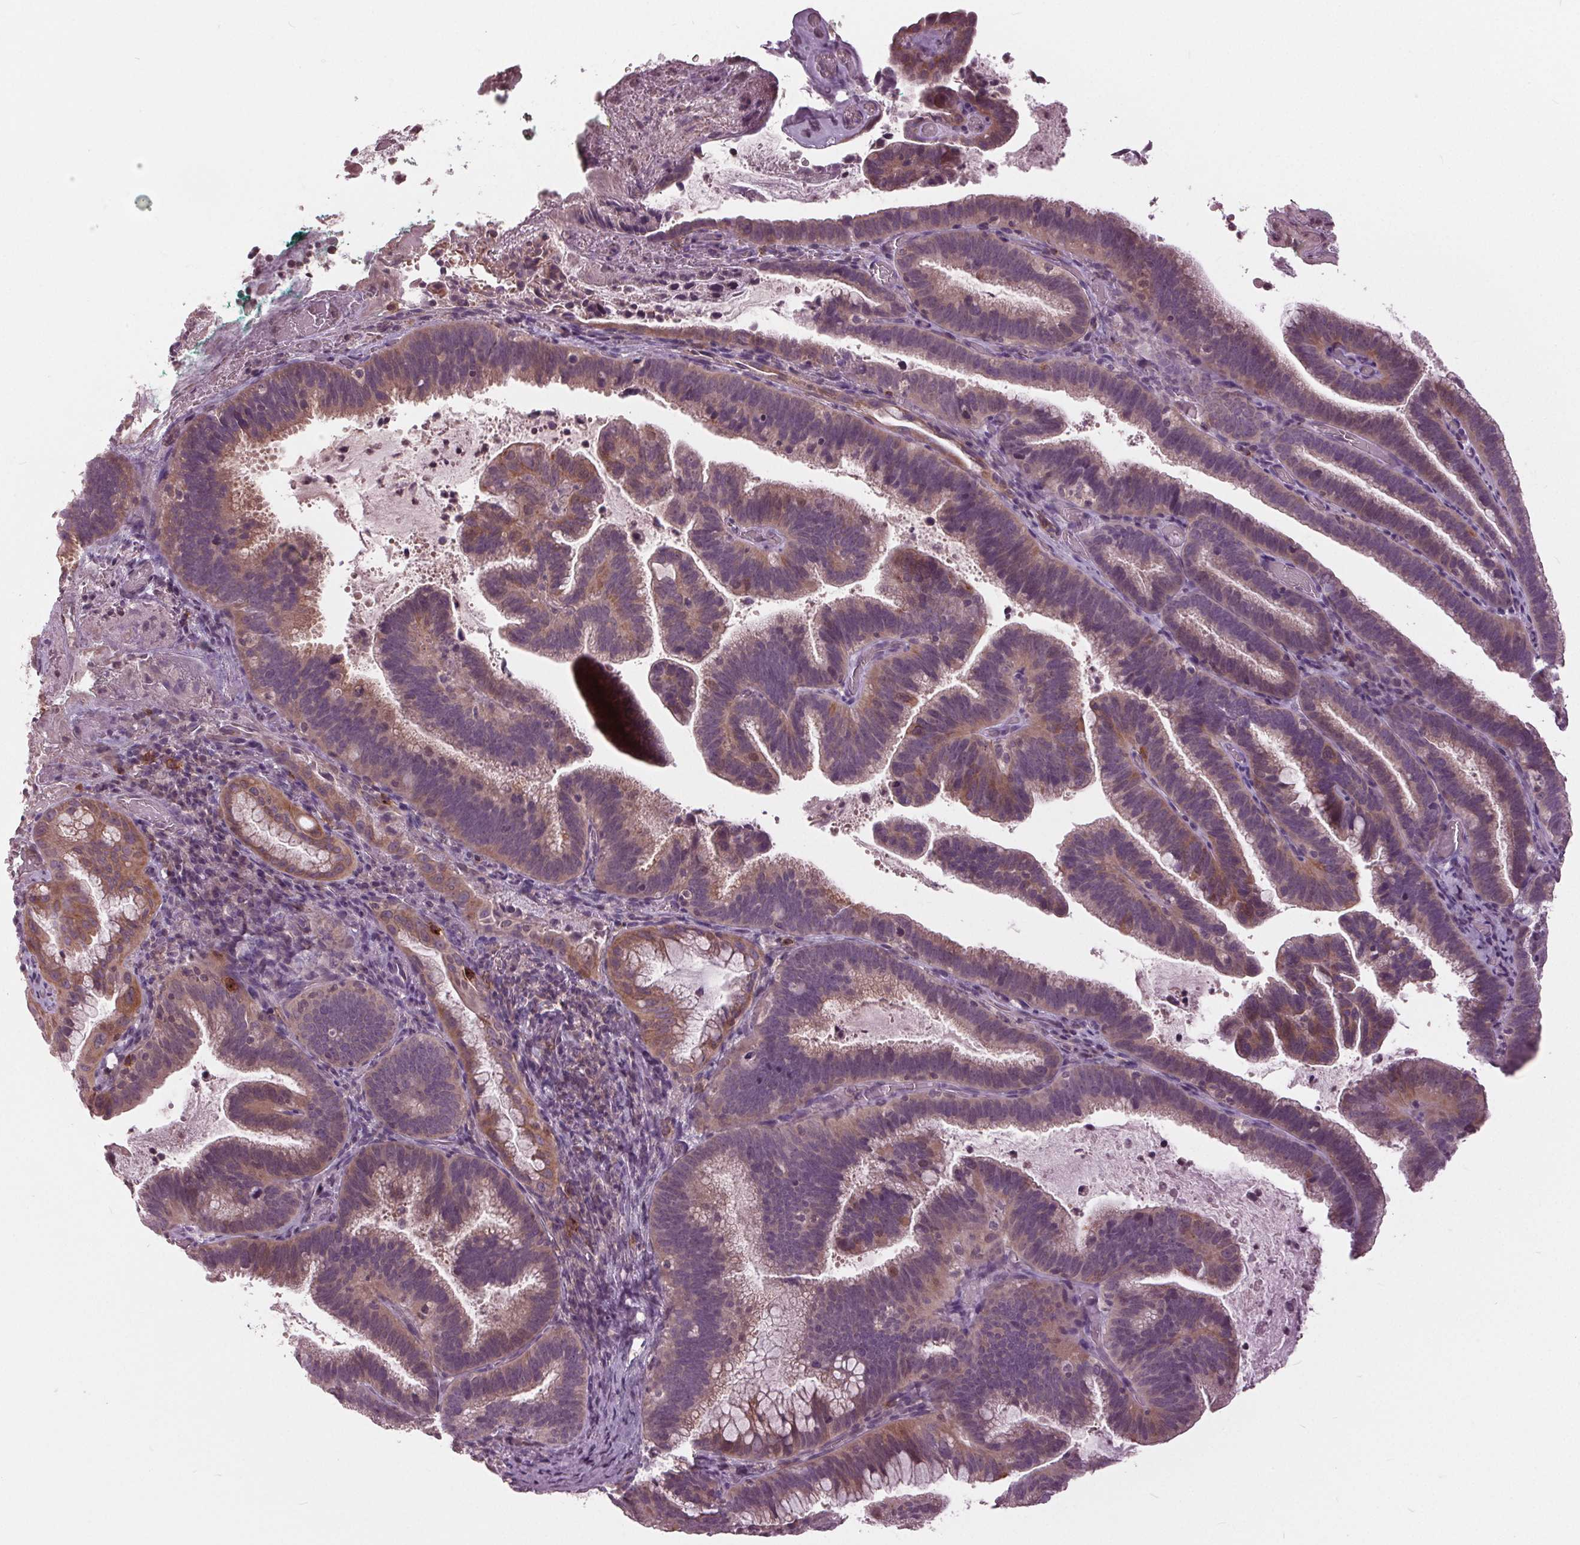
{"staining": {"intensity": "weak", "quantity": "25%-75%", "location": "cytoplasmic/membranous"}, "tissue": "cervical cancer", "cell_type": "Tumor cells", "image_type": "cancer", "snomed": [{"axis": "morphology", "description": "Adenocarcinoma, NOS"}, {"axis": "topography", "description": "Cervix"}], "caption": "DAB immunohistochemical staining of cervical adenocarcinoma demonstrates weak cytoplasmic/membranous protein expression in about 25%-75% of tumor cells.", "gene": "SIGLEC6", "patient": {"sex": "female", "age": 61}}